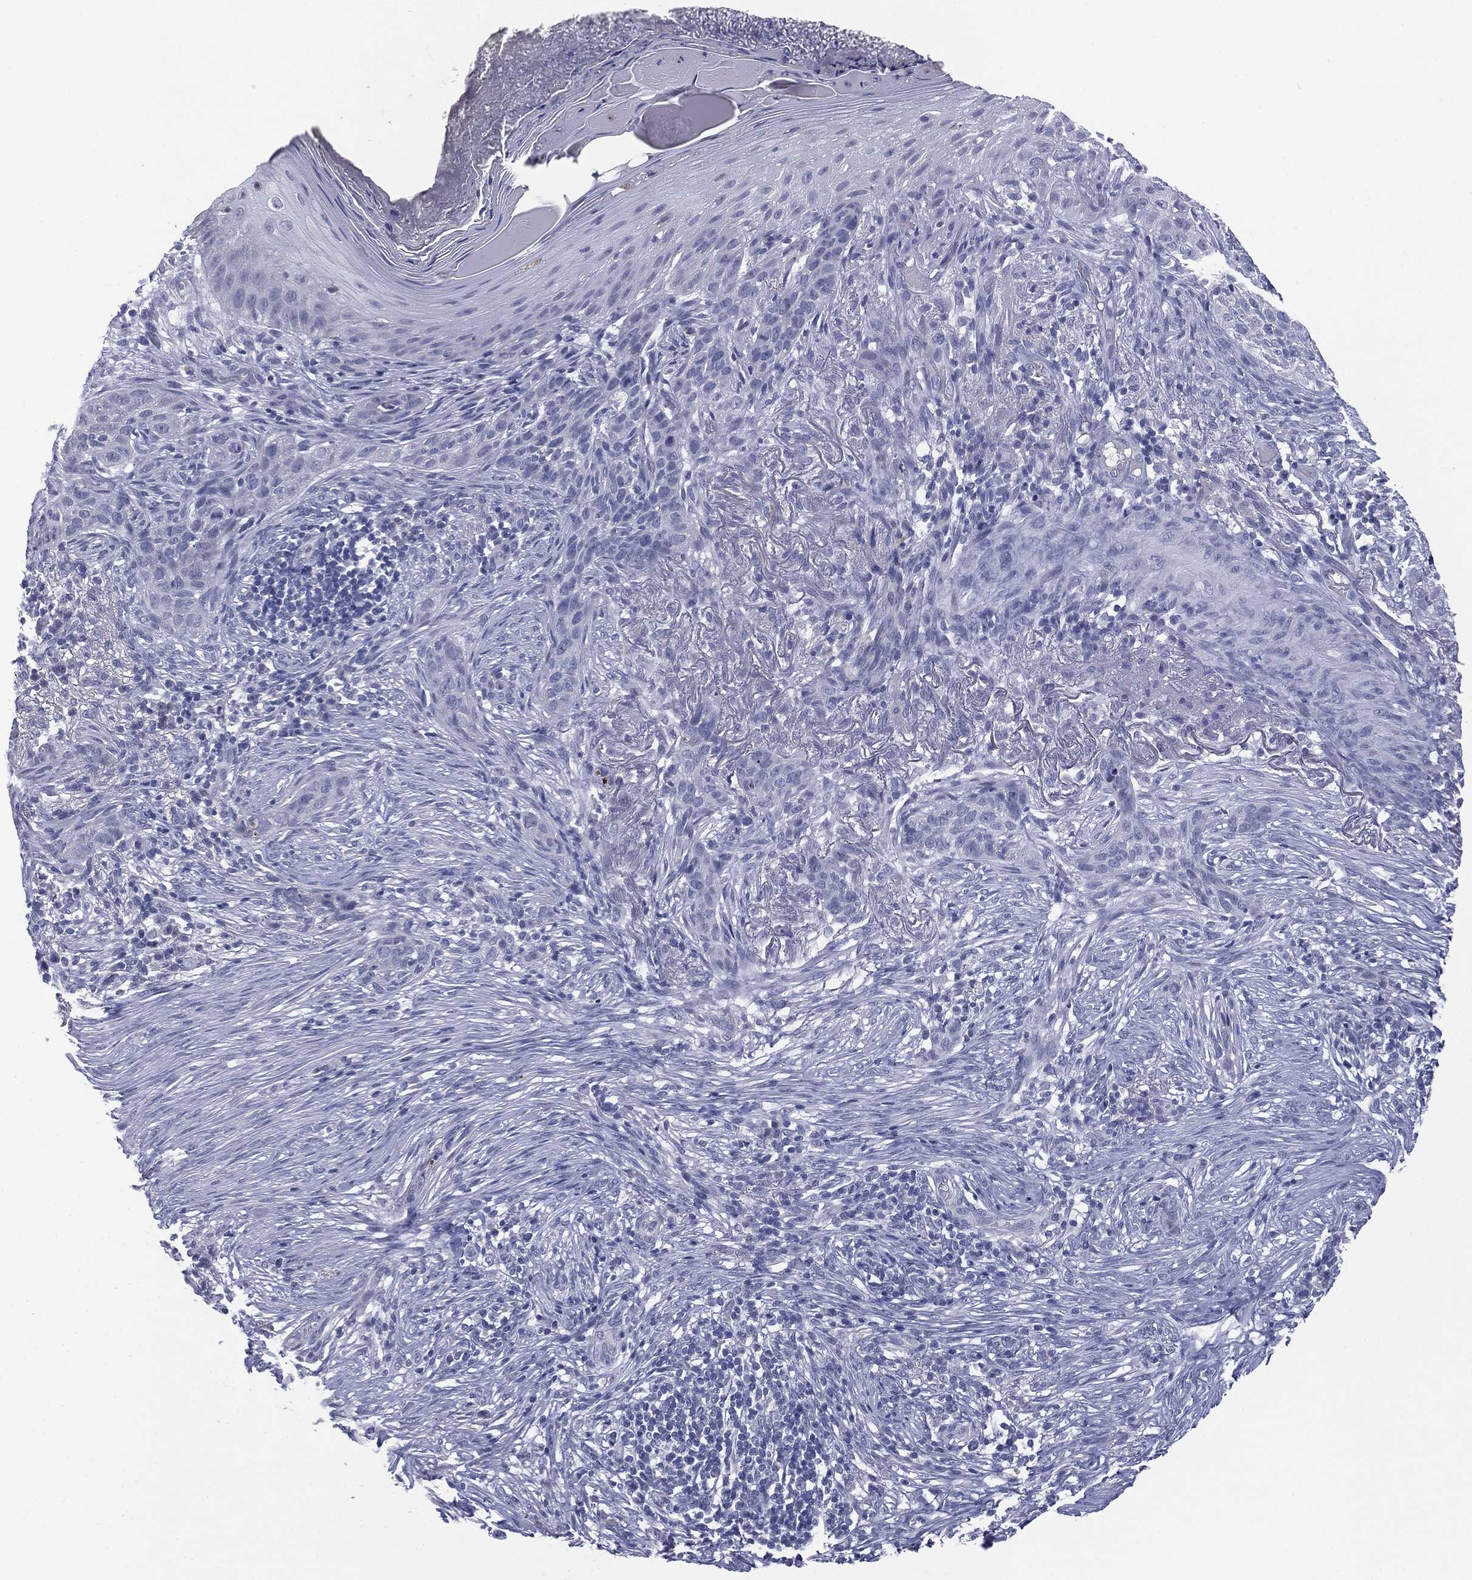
{"staining": {"intensity": "negative", "quantity": "none", "location": "none"}, "tissue": "skin cancer", "cell_type": "Tumor cells", "image_type": "cancer", "snomed": [{"axis": "morphology", "description": "Squamous cell carcinoma, NOS"}, {"axis": "topography", "description": "Skin"}], "caption": "Tumor cells show no significant protein positivity in skin cancer (squamous cell carcinoma).", "gene": "MUC1", "patient": {"sex": "male", "age": 88}}